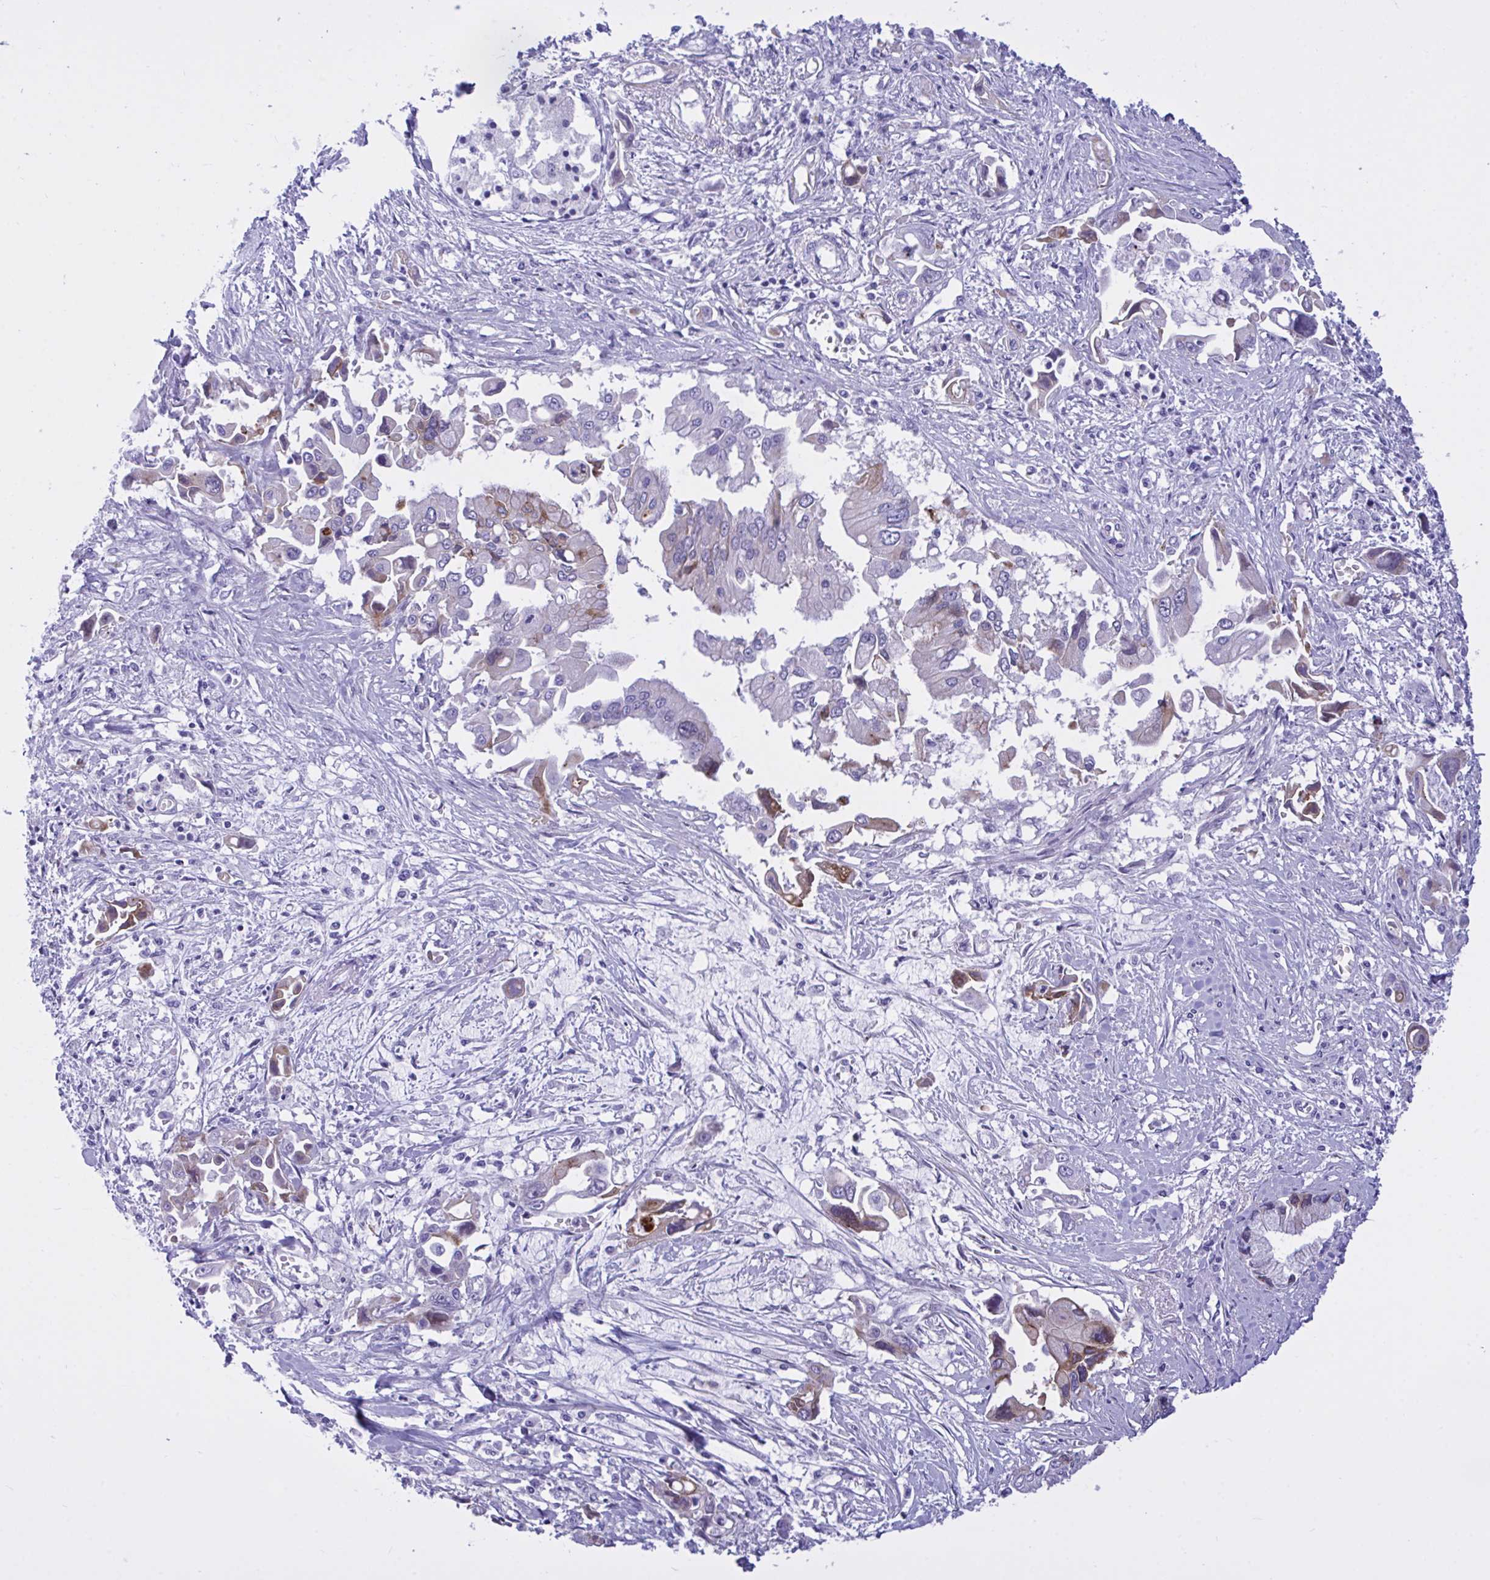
{"staining": {"intensity": "moderate", "quantity": "<25%", "location": "cytoplasmic/membranous"}, "tissue": "pancreatic cancer", "cell_type": "Tumor cells", "image_type": "cancer", "snomed": [{"axis": "morphology", "description": "Adenocarcinoma, NOS"}, {"axis": "topography", "description": "Pancreas"}], "caption": "Immunohistochemical staining of human pancreatic cancer demonstrates moderate cytoplasmic/membranous protein staining in about <25% of tumor cells.", "gene": "BEX5", "patient": {"sex": "male", "age": 84}}